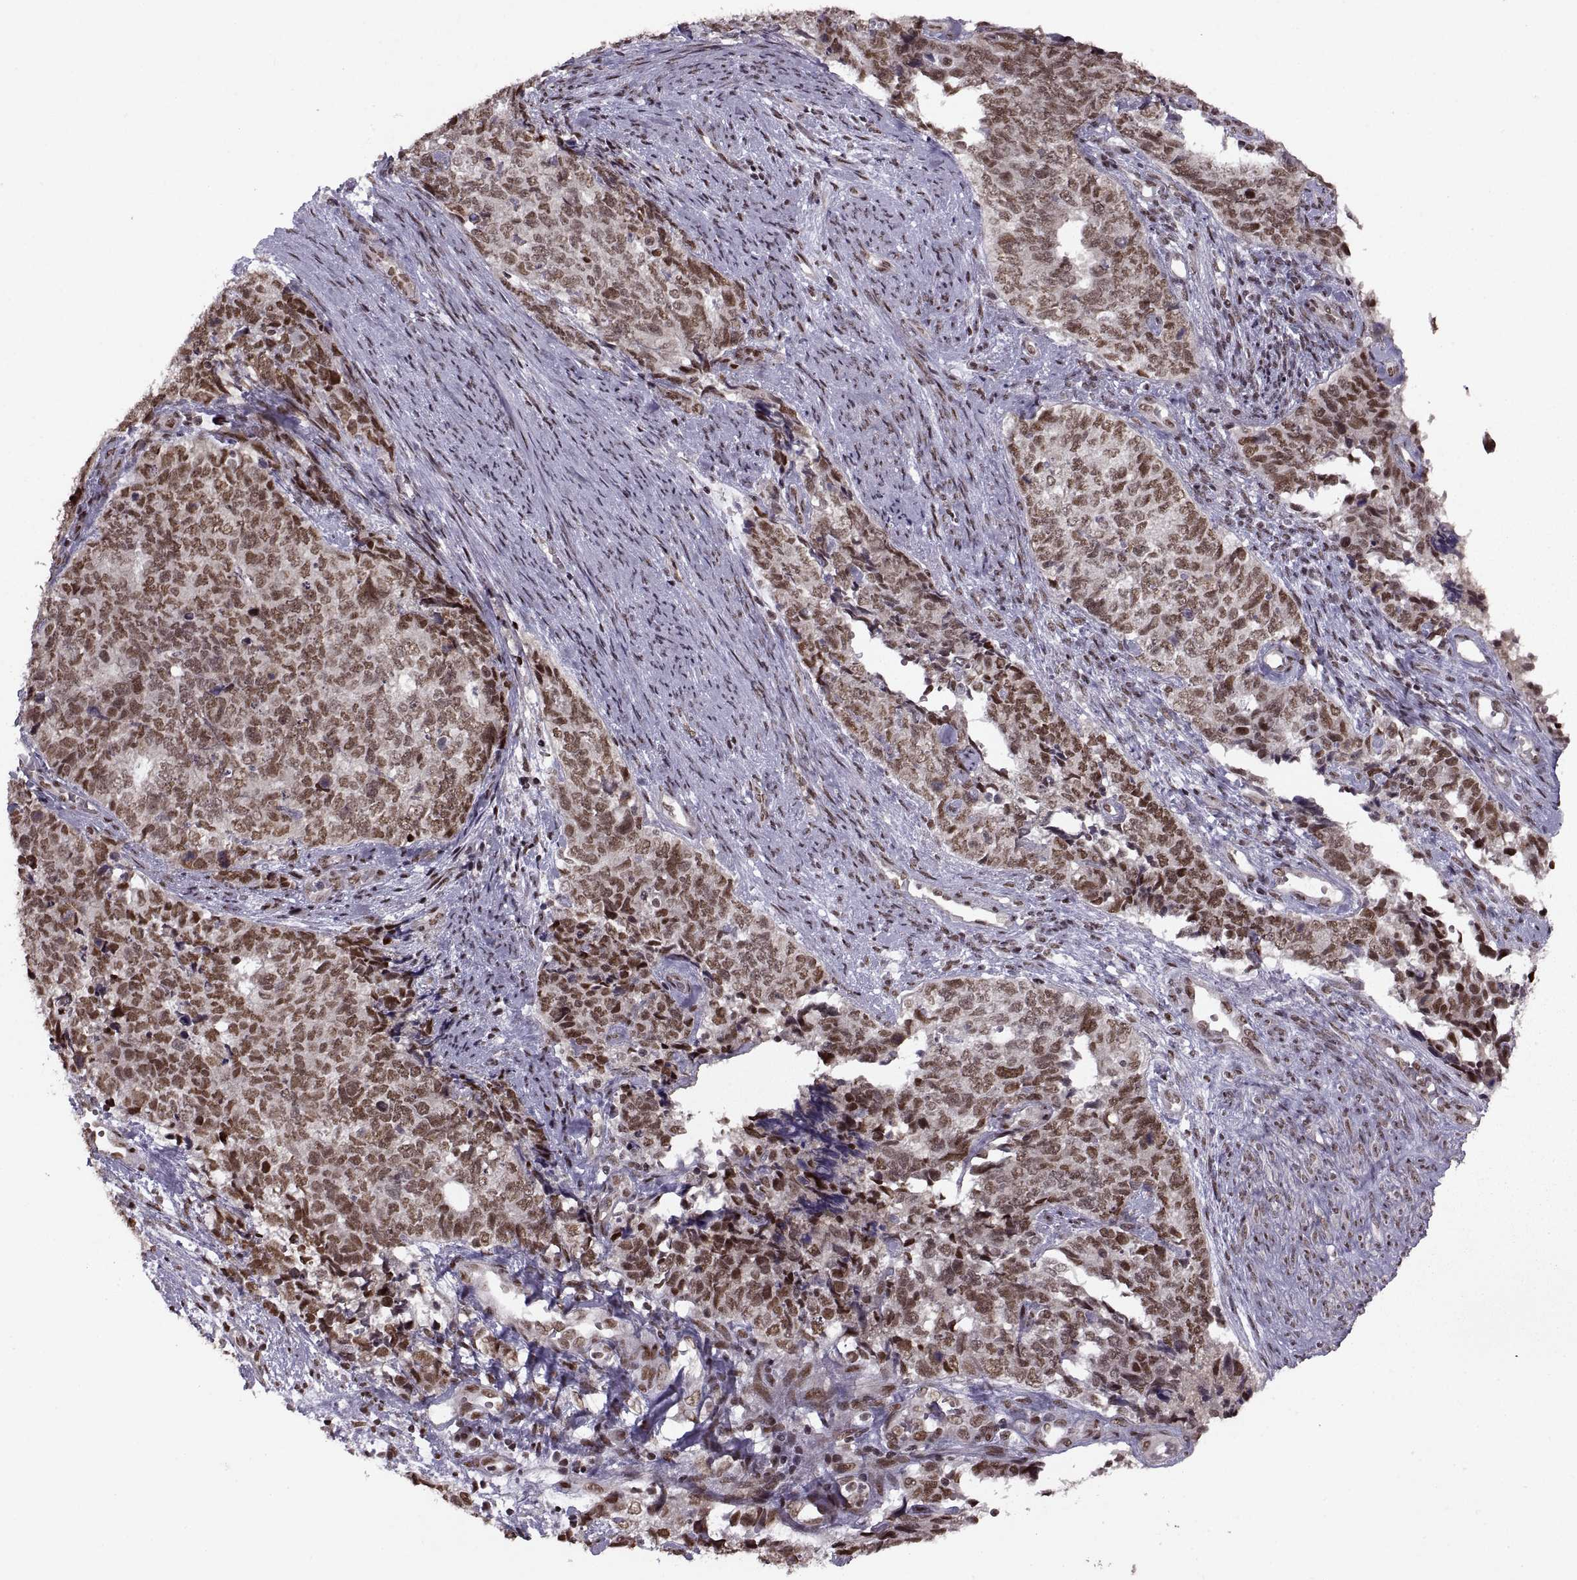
{"staining": {"intensity": "moderate", "quantity": ">75%", "location": "nuclear"}, "tissue": "cervical cancer", "cell_type": "Tumor cells", "image_type": "cancer", "snomed": [{"axis": "morphology", "description": "Squamous cell carcinoma, NOS"}, {"axis": "topography", "description": "Cervix"}], "caption": "The immunohistochemical stain highlights moderate nuclear positivity in tumor cells of cervical cancer (squamous cell carcinoma) tissue.", "gene": "MT1E", "patient": {"sex": "female", "age": 63}}